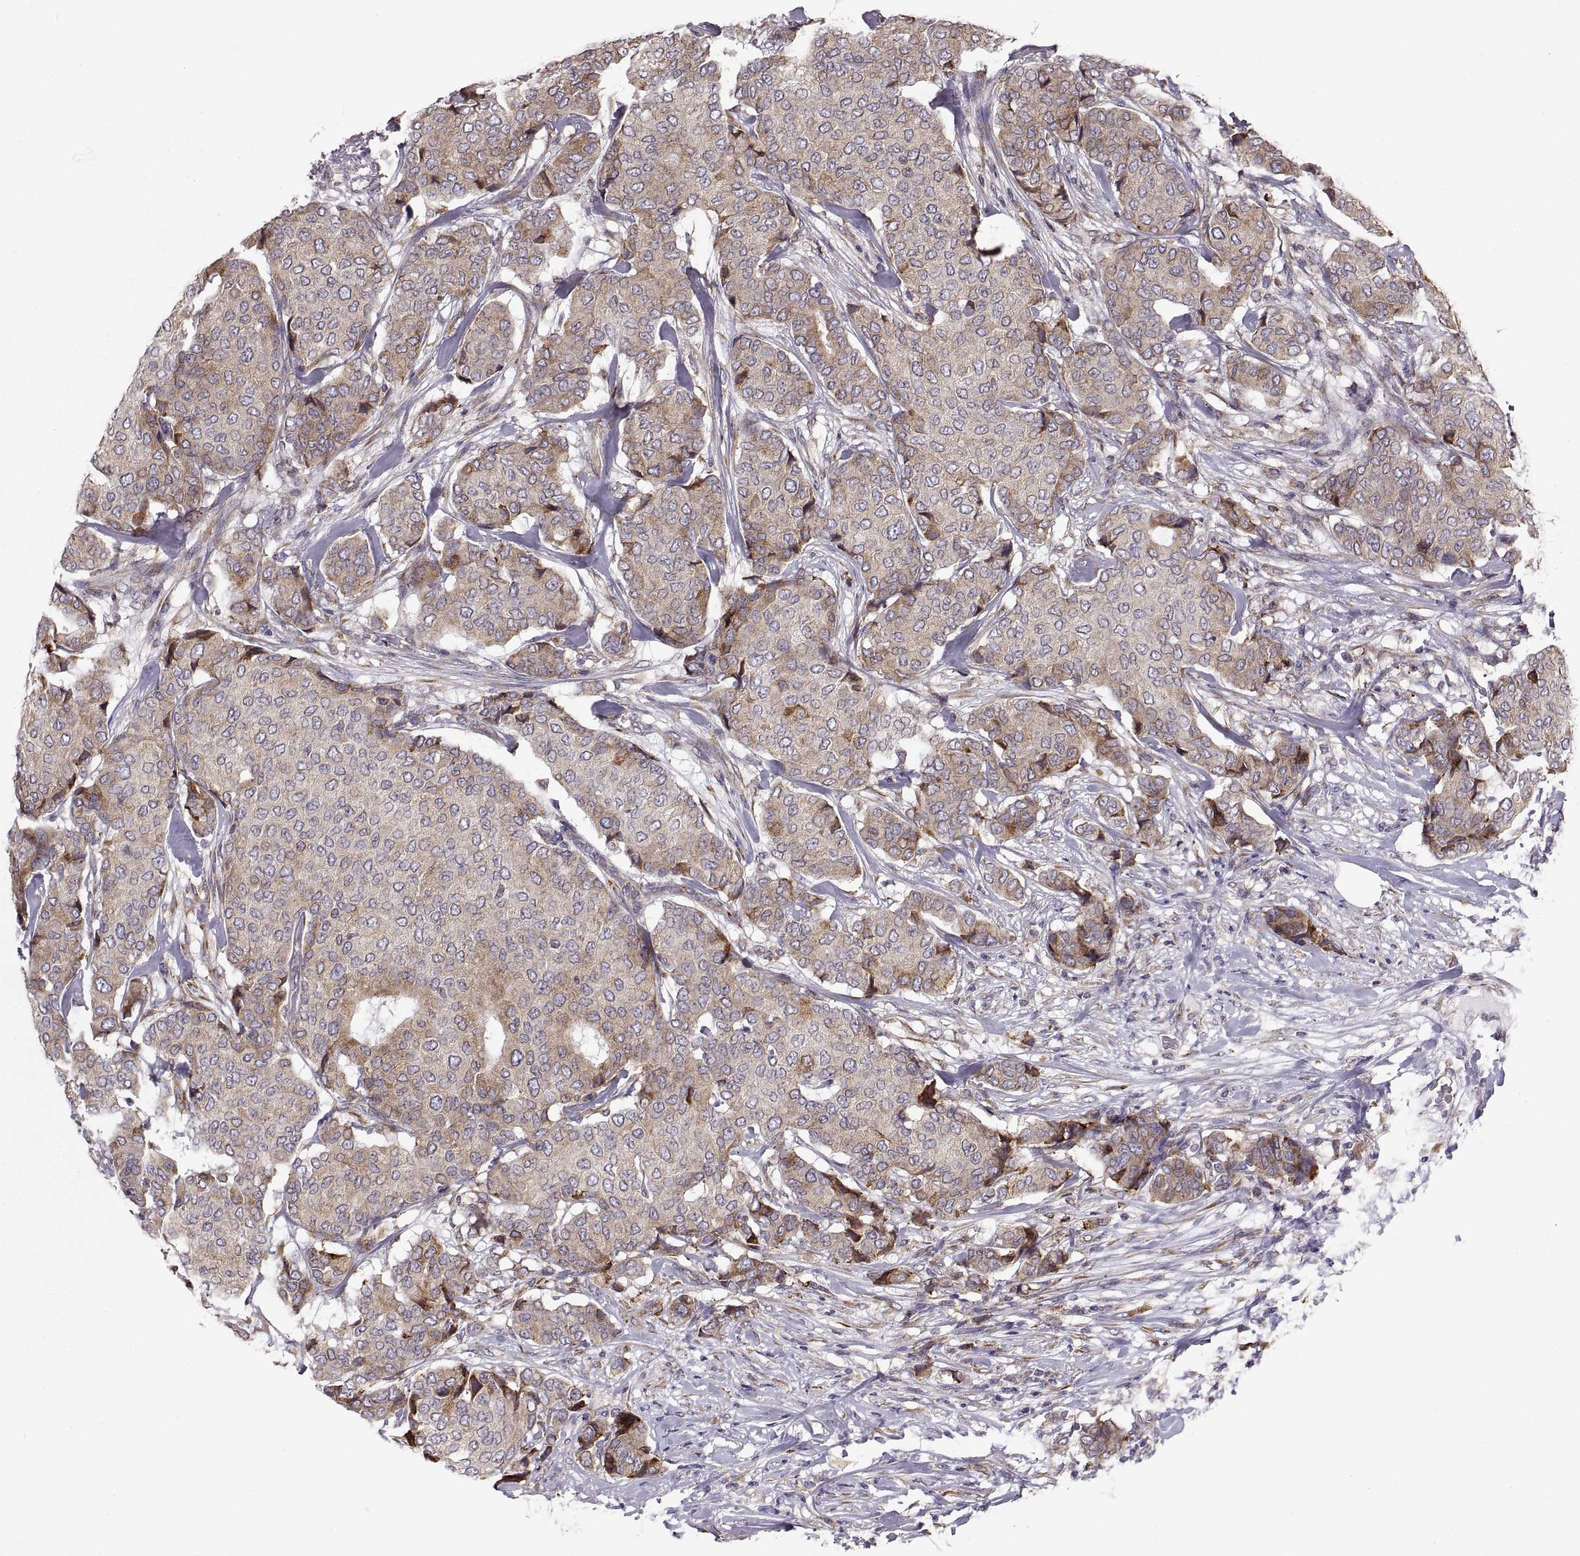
{"staining": {"intensity": "moderate", "quantity": "25%-75%", "location": "cytoplasmic/membranous"}, "tissue": "breast cancer", "cell_type": "Tumor cells", "image_type": "cancer", "snomed": [{"axis": "morphology", "description": "Duct carcinoma"}, {"axis": "topography", "description": "Breast"}], "caption": "An image of breast cancer stained for a protein reveals moderate cytoplasmic/membranous brown staining in tumor cells. (IHC, brightfield microscopy, high magnification).", "gene": "PLEKHB2", "patient": {"sex": "female", "age": 75}}